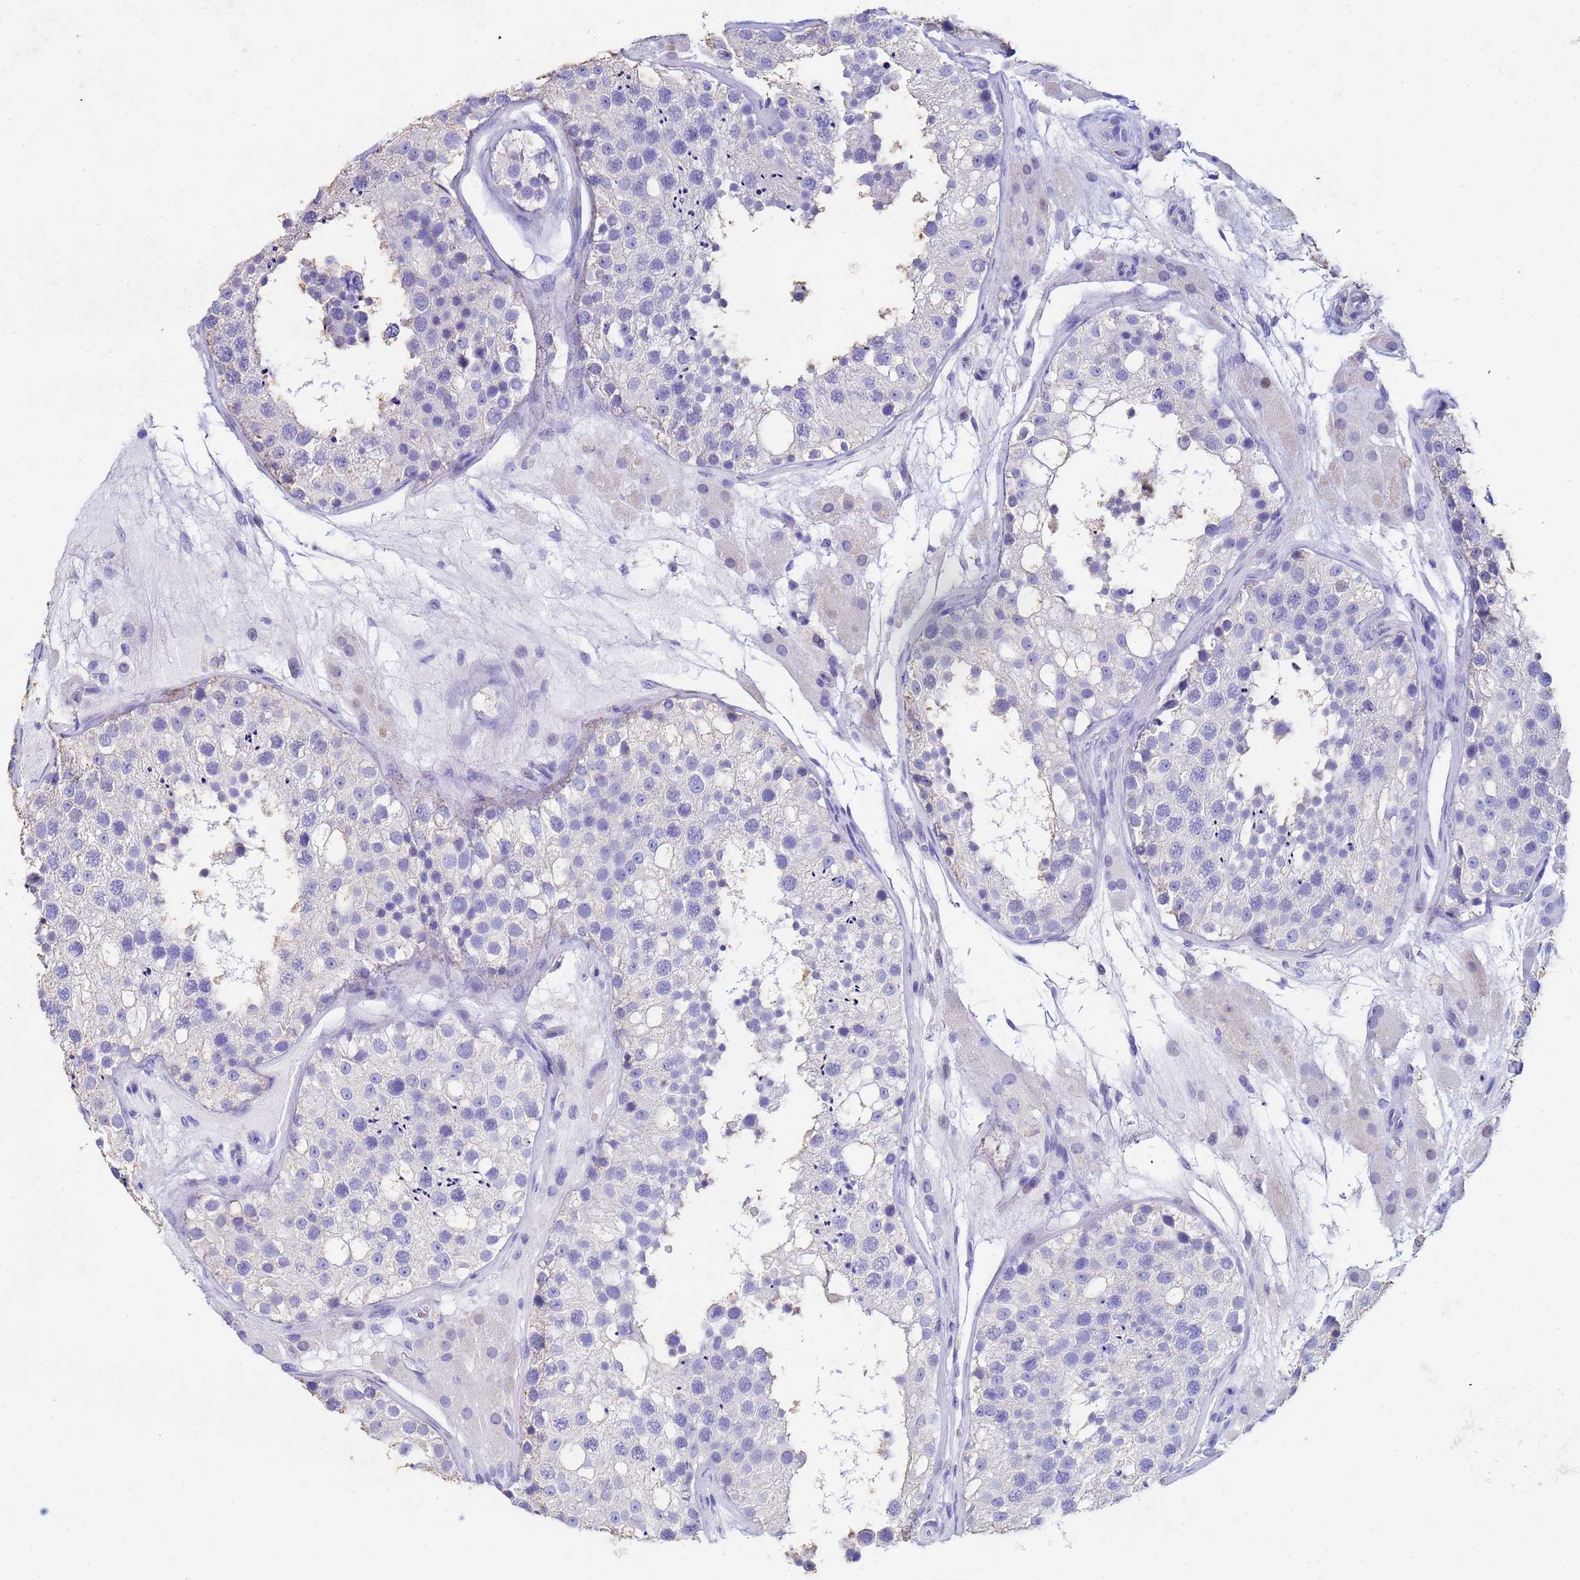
{"staining": {"intensity": "negative", "quantity": "none", "location": "none"}, "tissue": "testis", "cell_type": "Cells in seminiferous ducts", "image_type": "normal", "snomed": [{"axis": "morphology", "description": "Normal tissue, NOS"}, {"axis": "topography", "description": "Testis"}], "caption": "An immunohistochemistry photomicrograph of unremarkable testis is shown. There is no staining in cells in seminiferous ducts of testis.", "gene": "CSTB", "patient": {"sex": "male", "age": 26}}